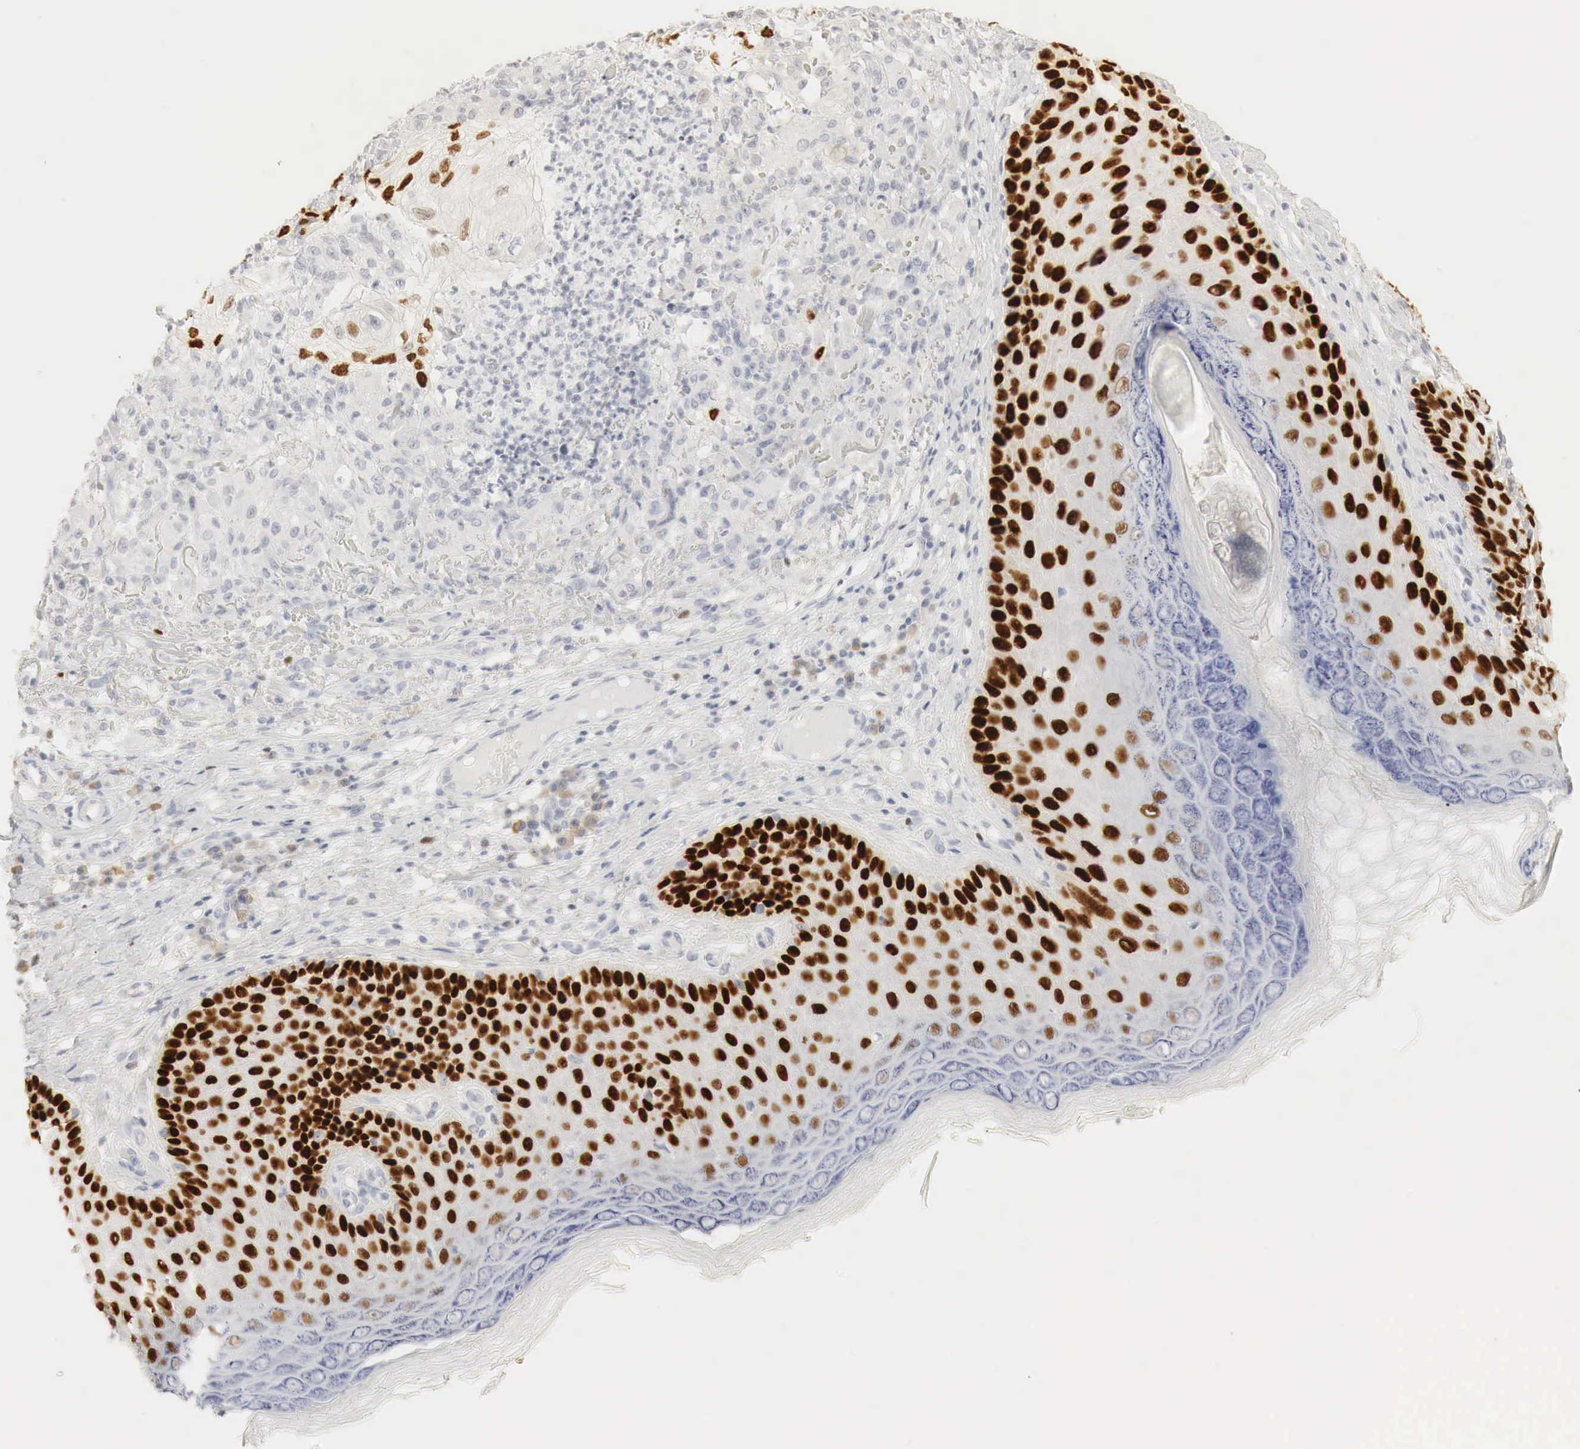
{"staining": {"intensity": "strong", "quantity": ">75%", "location": "nuclear"}, "tissue": "skin cancer", "cell_type": "Tumor cells", "image_type": "cancer", "snomed": [{"axis": "morphology", "description": "Normal tissue, NOS"}, {"axis": "morphology", "description": "Basal cell carcinoma"}, {"axis": "topography", "description": "Skin"}], "caption": "Immunohistochemistry (IHC) (DAB) staining of human skin basal cell carcinoma demonstrates strong nuclear protein positivity in about >75% of tumor cells. (Brightfield microscopy of DAB IHC at high magnification).", "gene": "TP63", "patient": {"sex": "male", "age": 74}}